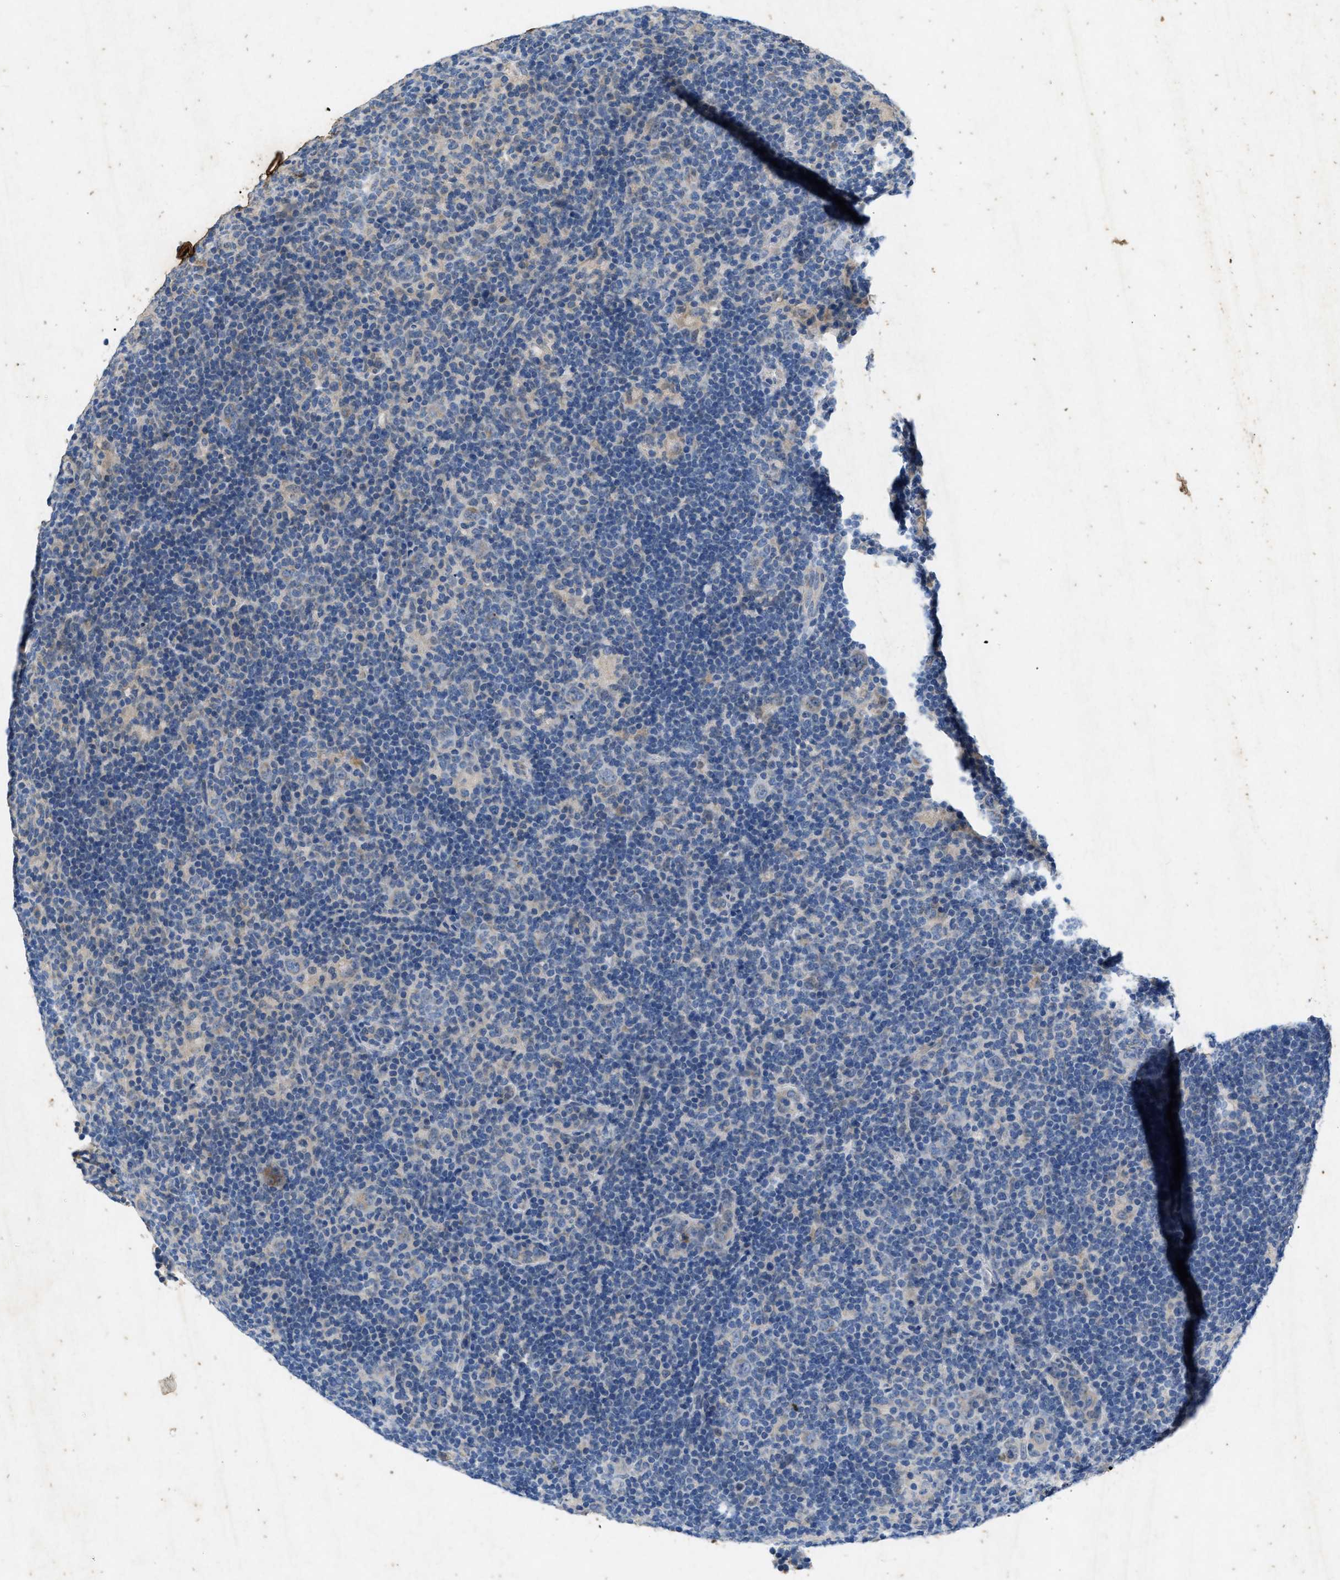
{"staining": {"intensity": "negative", "quantity": "none", "location": "none"}, "tissue": "lymphoma", "cell_type": "Tumor cells", "image_type": "cancer", "snomed": [{"axis": "morphology", "description": "Hodgkin's disease, NOS"}, {"axis": "topography", "description": "Lymph node"}], "caption": "Immunohistochemical staining of lymphoma reveals no significant expression in tumor cells.", "gene": "PRKG2", "patient": {"sex": "female", "age": 57}}